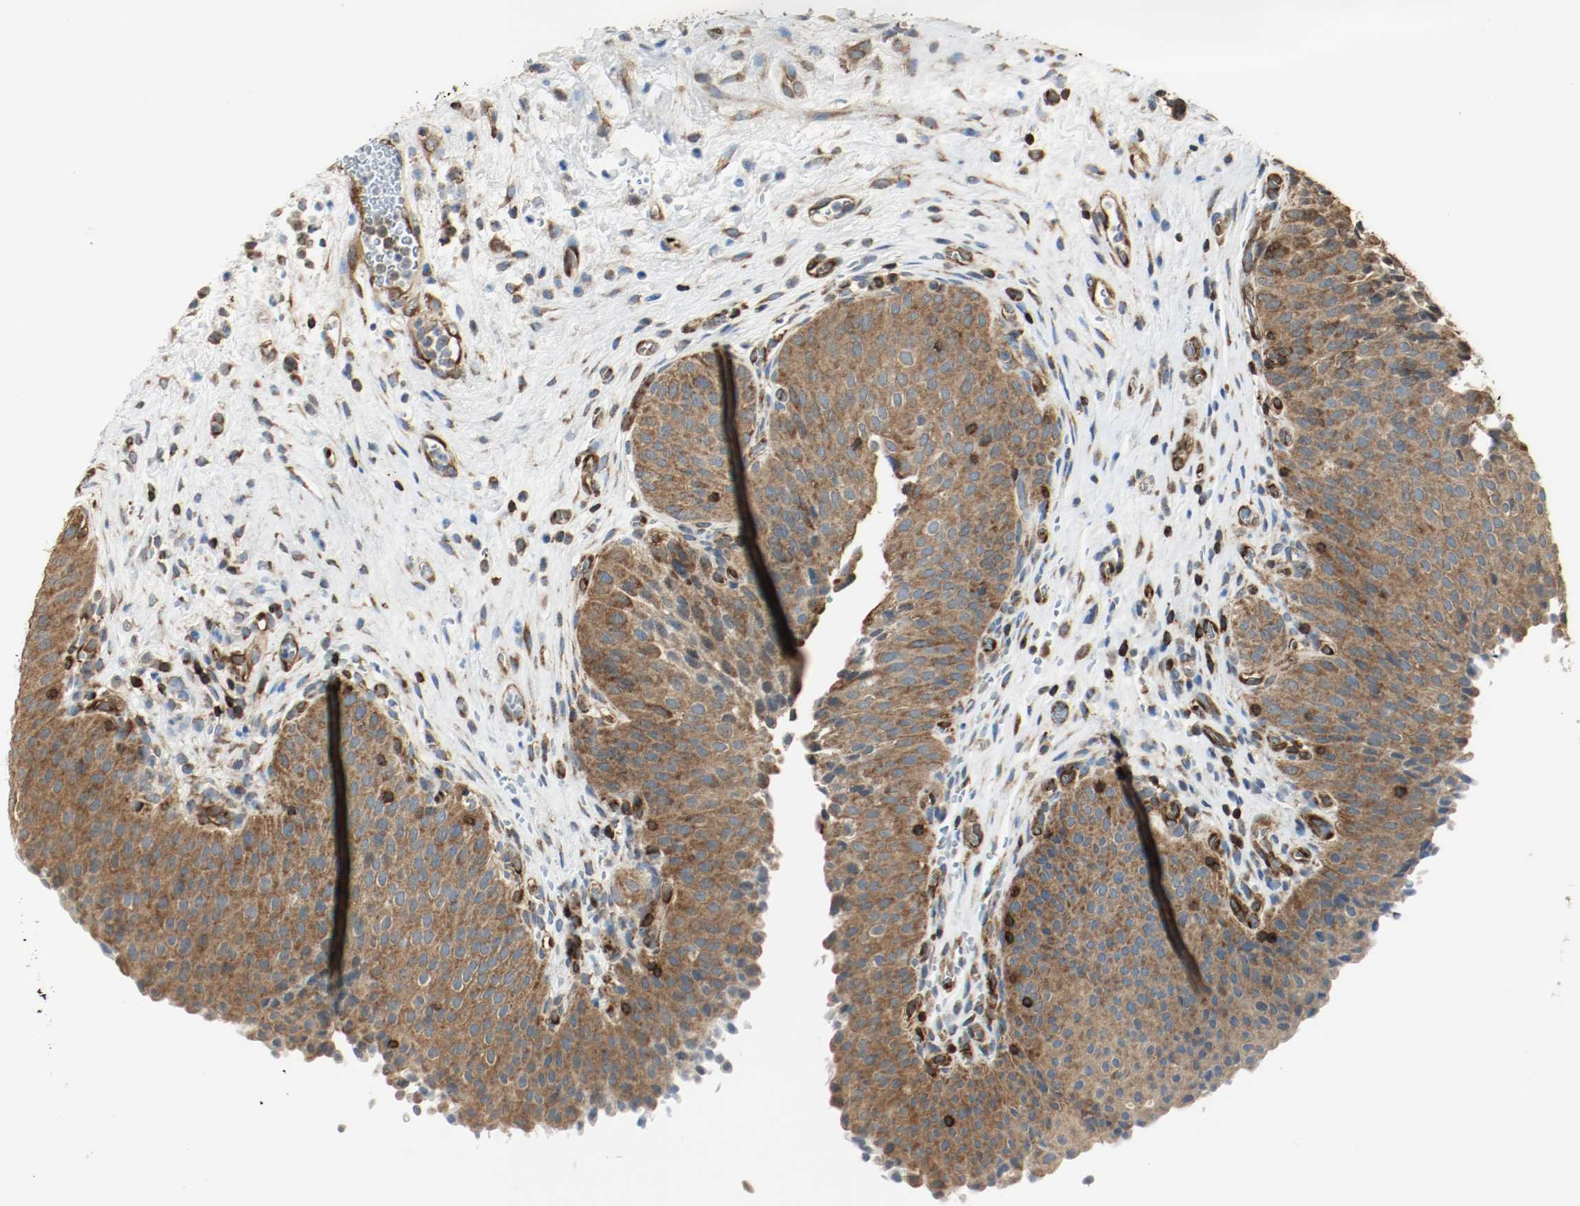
{"staining": {"intensity": "strong", "quantity": ">75%", "location": "cytoplasmic/membranous"}, "tissue": "urinary bladder", "cell_type": "Urothelial cells", "image_type": "normal", "snomed": [{"axis": "morphology", "description": "Normal tissue, NOS"}, {"axis": "morphology", "description": "Dysplasia, NOS"}, {"axis": "topography", "description": "Urinary bladder"}], "caption": "About >75% of urothelial cells in unremarkable human urinary bladder reveal strong cytoplasmic/membranous protein positivity as visualized by brown immunohistochemical staining.", "gene": "PLCG1", "patient": {"sex": "male", "age": 35}}